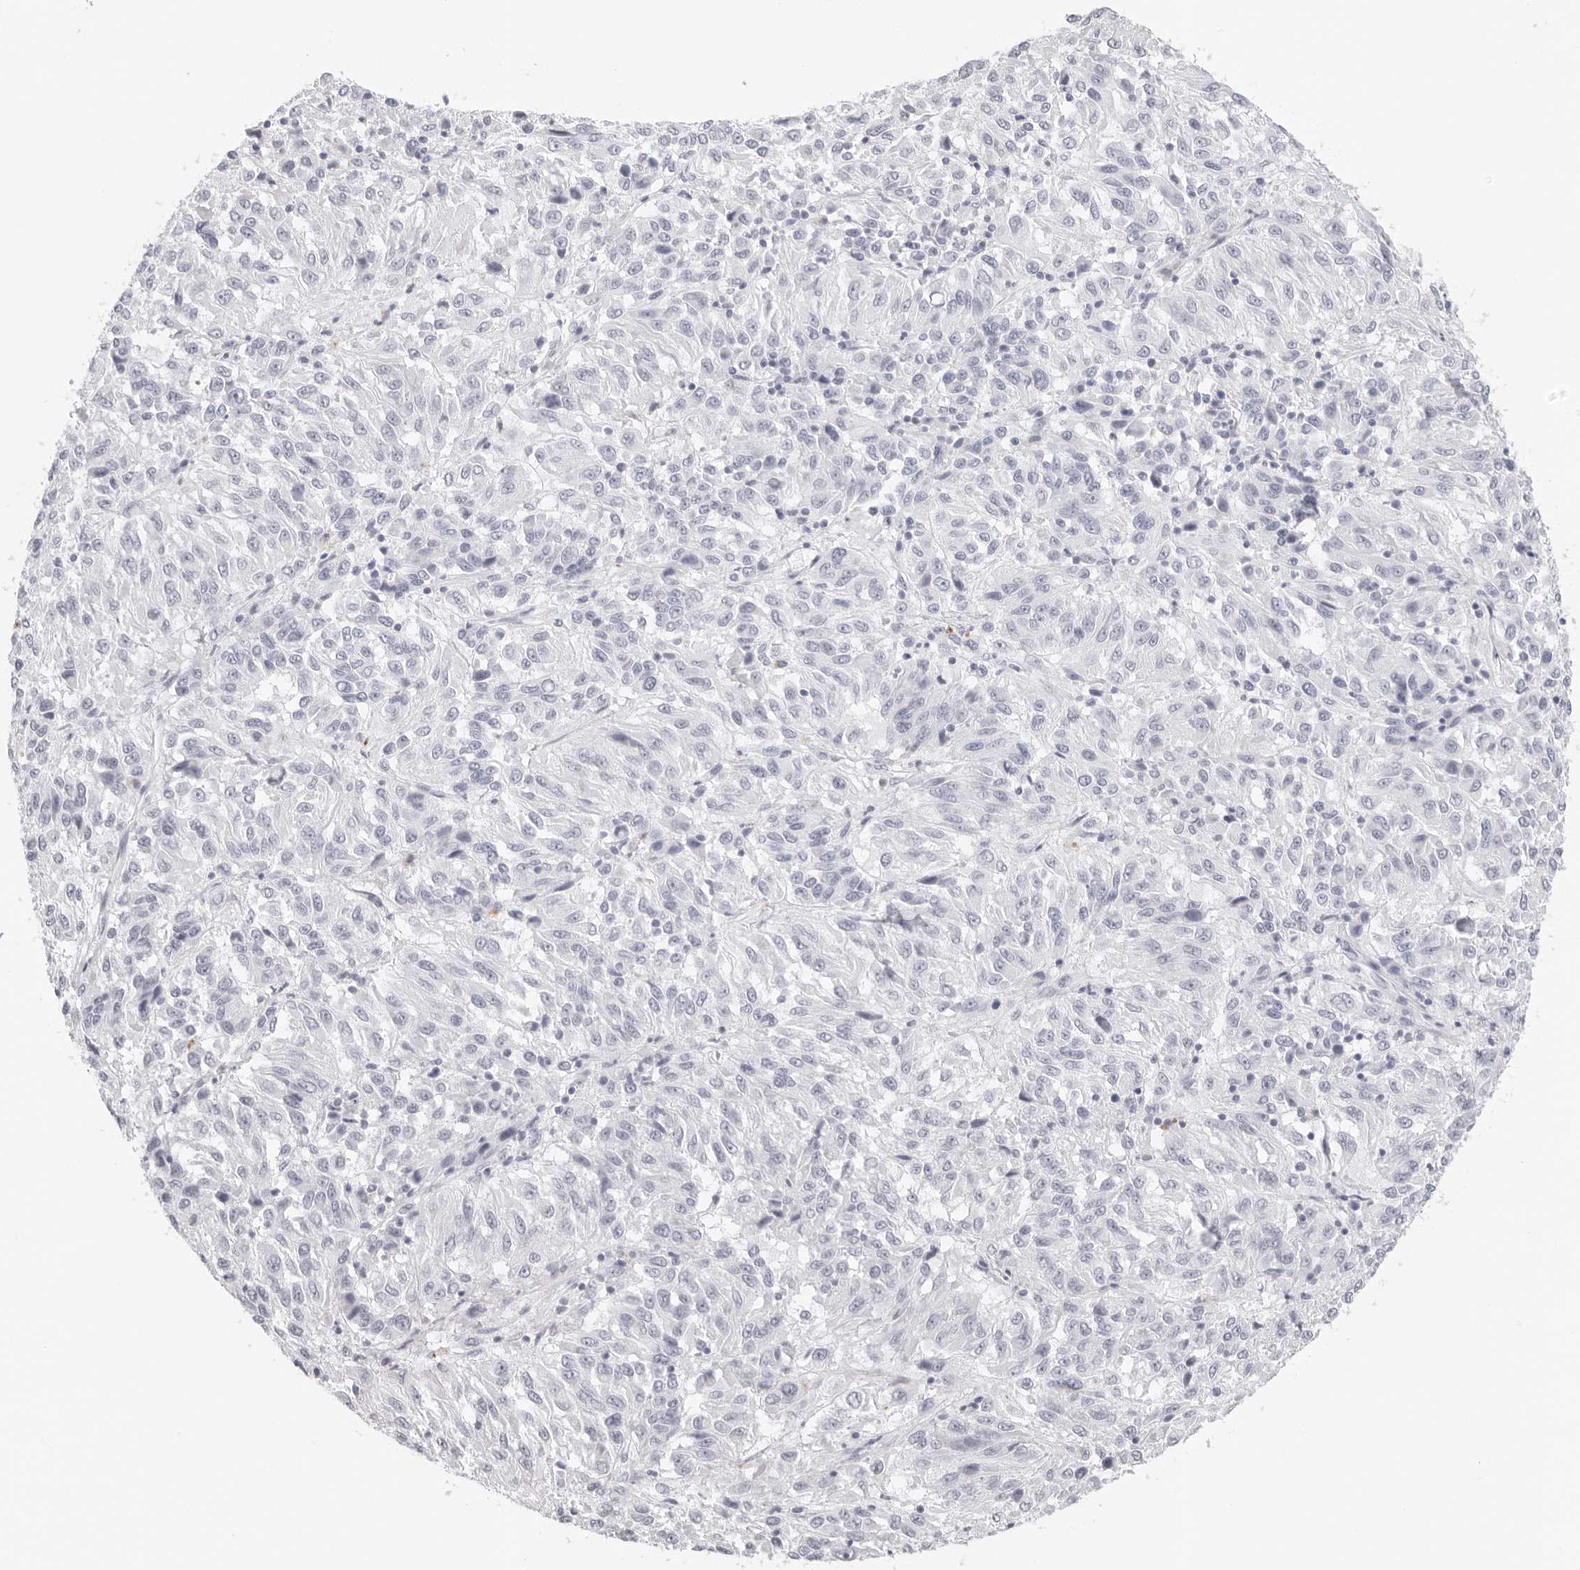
{"staining": {"intensity": "negative", "quantity": "none", "location": "none"}, "tissue": "melanoma", "cell_type": "Tumor cells", "image_type": "cancer", "snomed": [{"axis": "morphology", "description": "Malignant melanoma, Metastatic site"}, {"axis": "topography", "description": "Lung"}], "caption": "Melanoma was stained to show a protein in brown. There is no significant staining in tumor cells.", "gene": "AGMAT", "patient": {"sex": "male", "age": 64}}